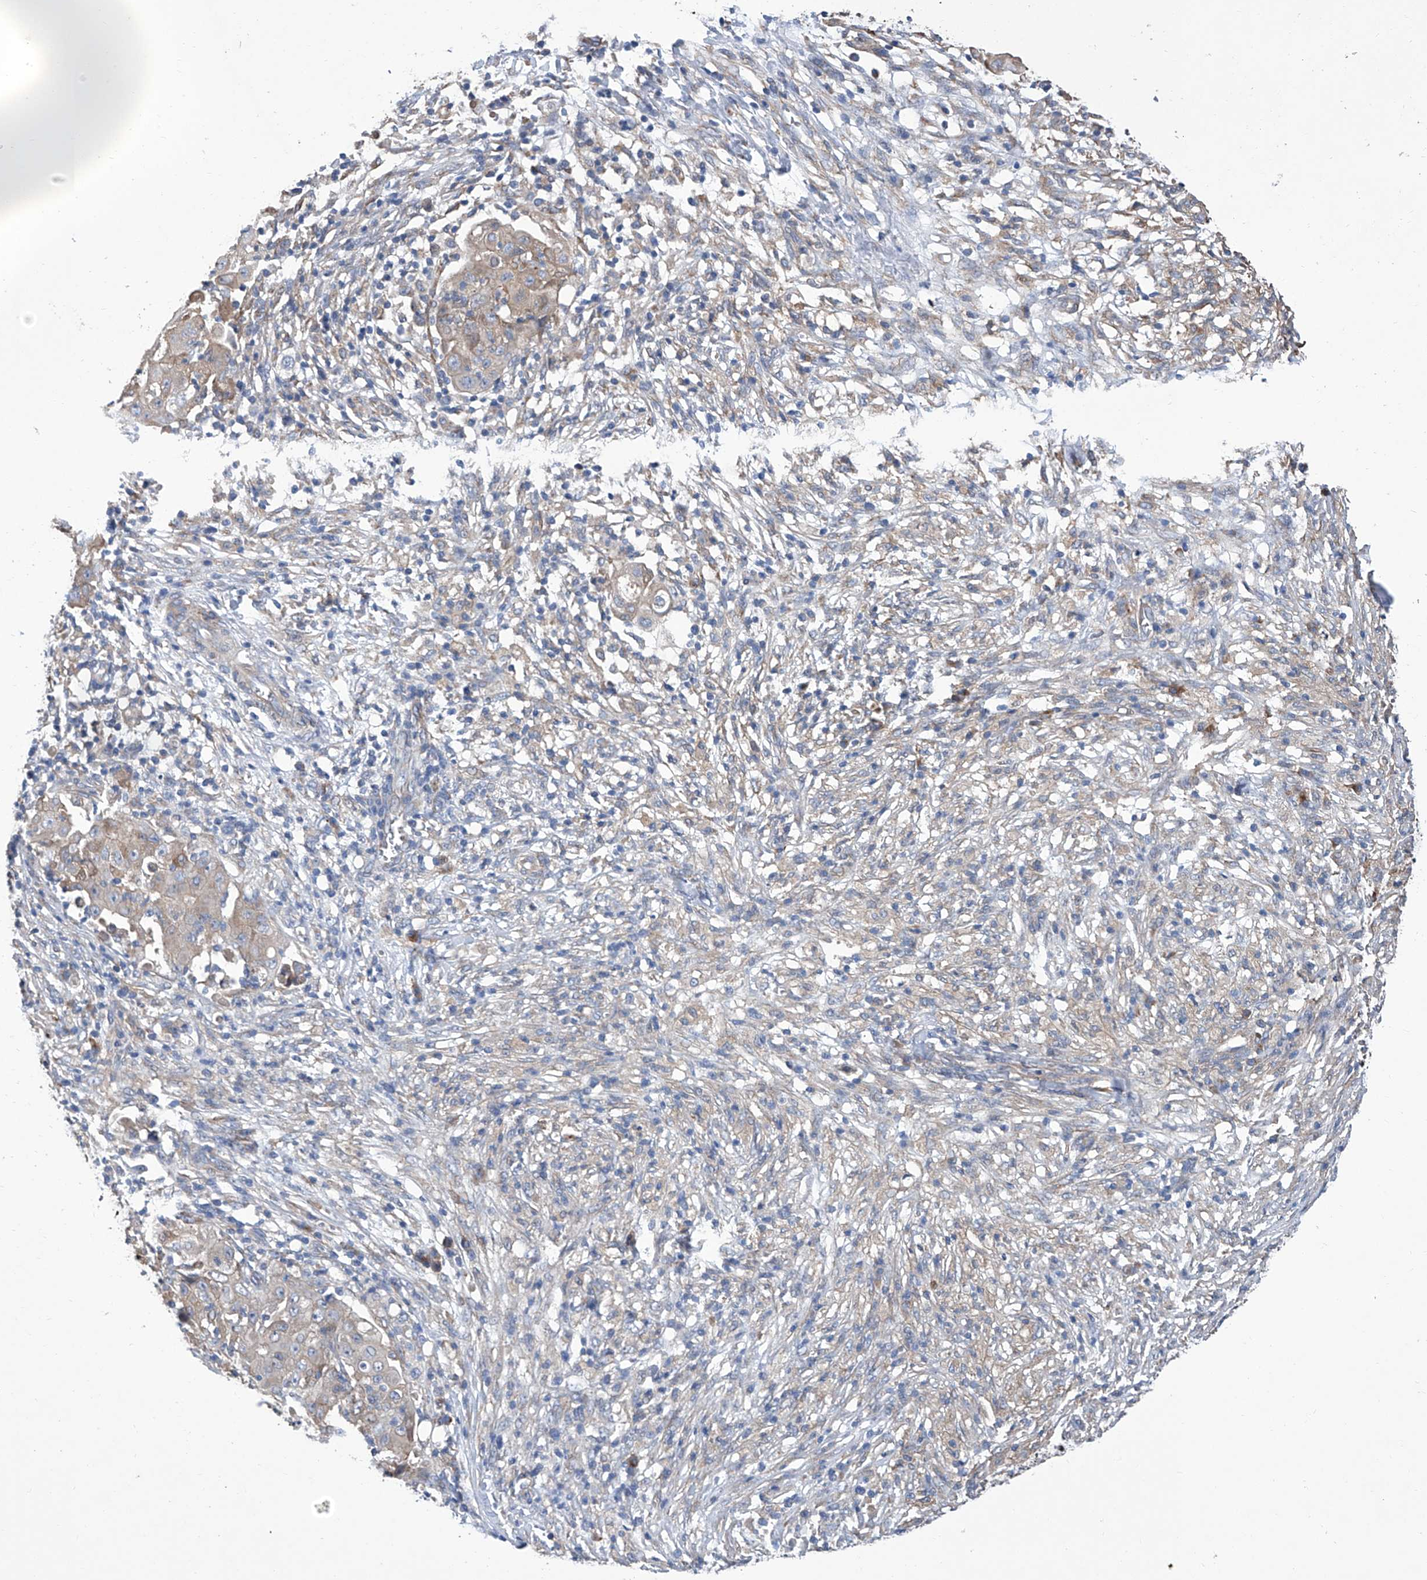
{"staining": {"intensity": "weak", "quantity": "25%-75%", "location": "cytoplasmic/membranous"}, "tissue": "ovarian cancer", "cell_type": "Tumor cells", "image_type": "cancer", "snomed": [{"axis": "morphology", "description": "Carcinoma, endometroid"}, {"axis": "topography", "description": "Ovary"}], "caption": "Immunohistochemistry (IHC) micrograph of neoplastic tissue: human ovarian cancer (endometroid carcinoma) stained using immunohistochemistry displays low levels of weak protein expression localized specifically in the cytoplasmic/membranous of tumor cells, appearing as a cytoplasmic/membranous brown color.", "gene": "SMS", "patient": {"sex": "female", "age": 42}}